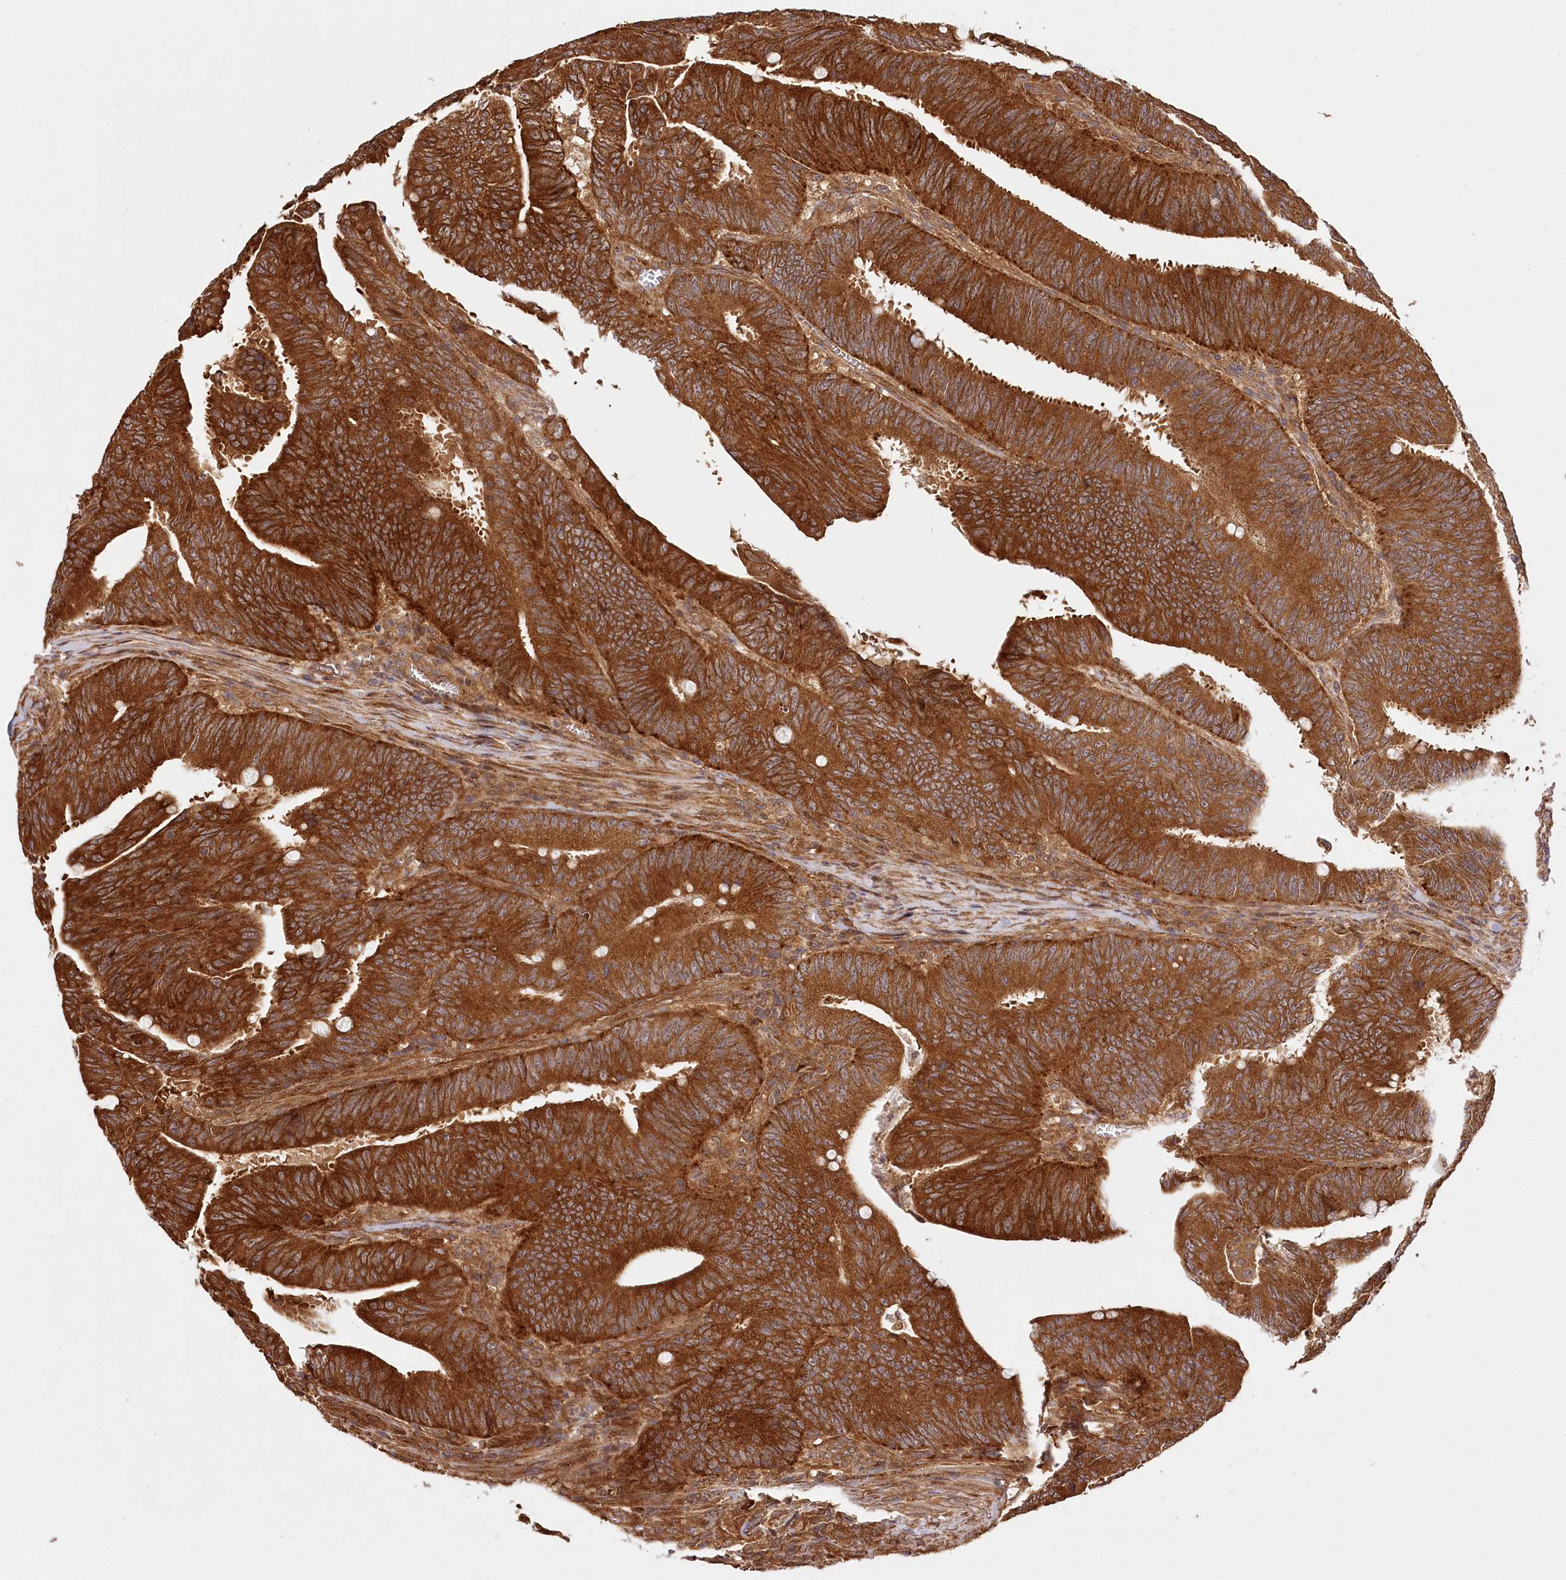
{"staining": {"intensity": "strong", "quantity": ">75%", "location": "cytoplasmic/membranous"}, "tissue": "colorectal cancer", "cell_type": "Tumor cells", "image_type": "cancer", "snomed": [{"axis": "morphology", "description": "Adenocarcinoma, NOS"}, {"axis": "topography", "description": "Colon"}], "caption": "Immunohistochemical staining of human adenocarcinoma (colorectal) exhibits strong cytoplasmic/membranous protein positivity in approximately >75% of tumor cells. The protein is shown in brown color, while the nuclei are stained blue.", "gene": "LSS", "patient": {"sex": "male", "age": 45}}